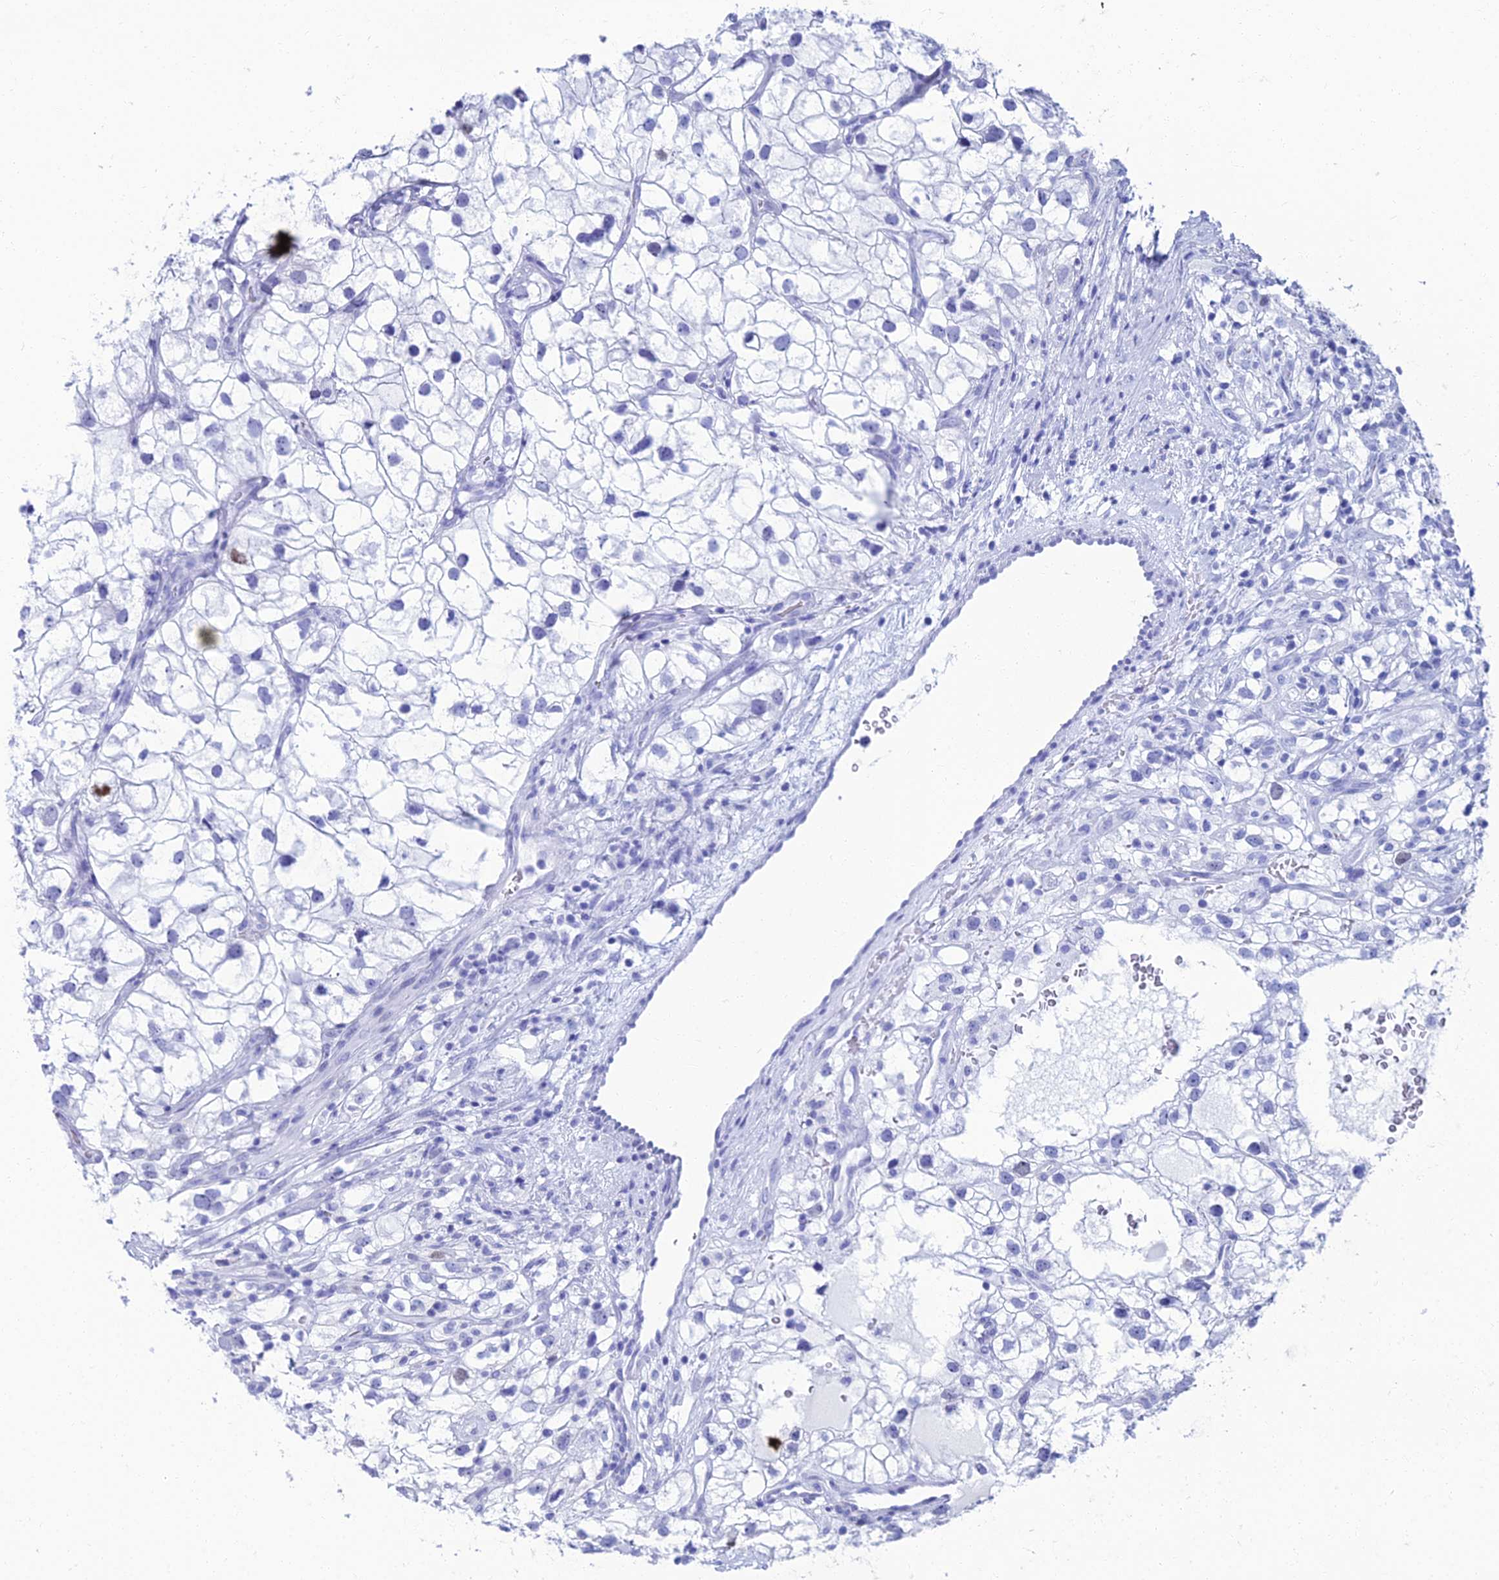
{"staining": {"intensity": "negative", "quantity": "none", "location": "none"}, "tissue": "renal cancer", "cell_type": "Tumor cells", "image_type": "cancer", "snomed": [{"axis": "morphology", "description": "Adenocarcinoma, NOS"}, {"axis": "topography", "description": "Kidney"}], "caption": "Image shows no protein expression in tumor cells of renal cancer (adenocarcinoma) tissue. (Immunohistochemistry, brightfield microscopy, high magnification).", "gene": "TAF9B", "patient": {"sex": "male", "age": 59}}